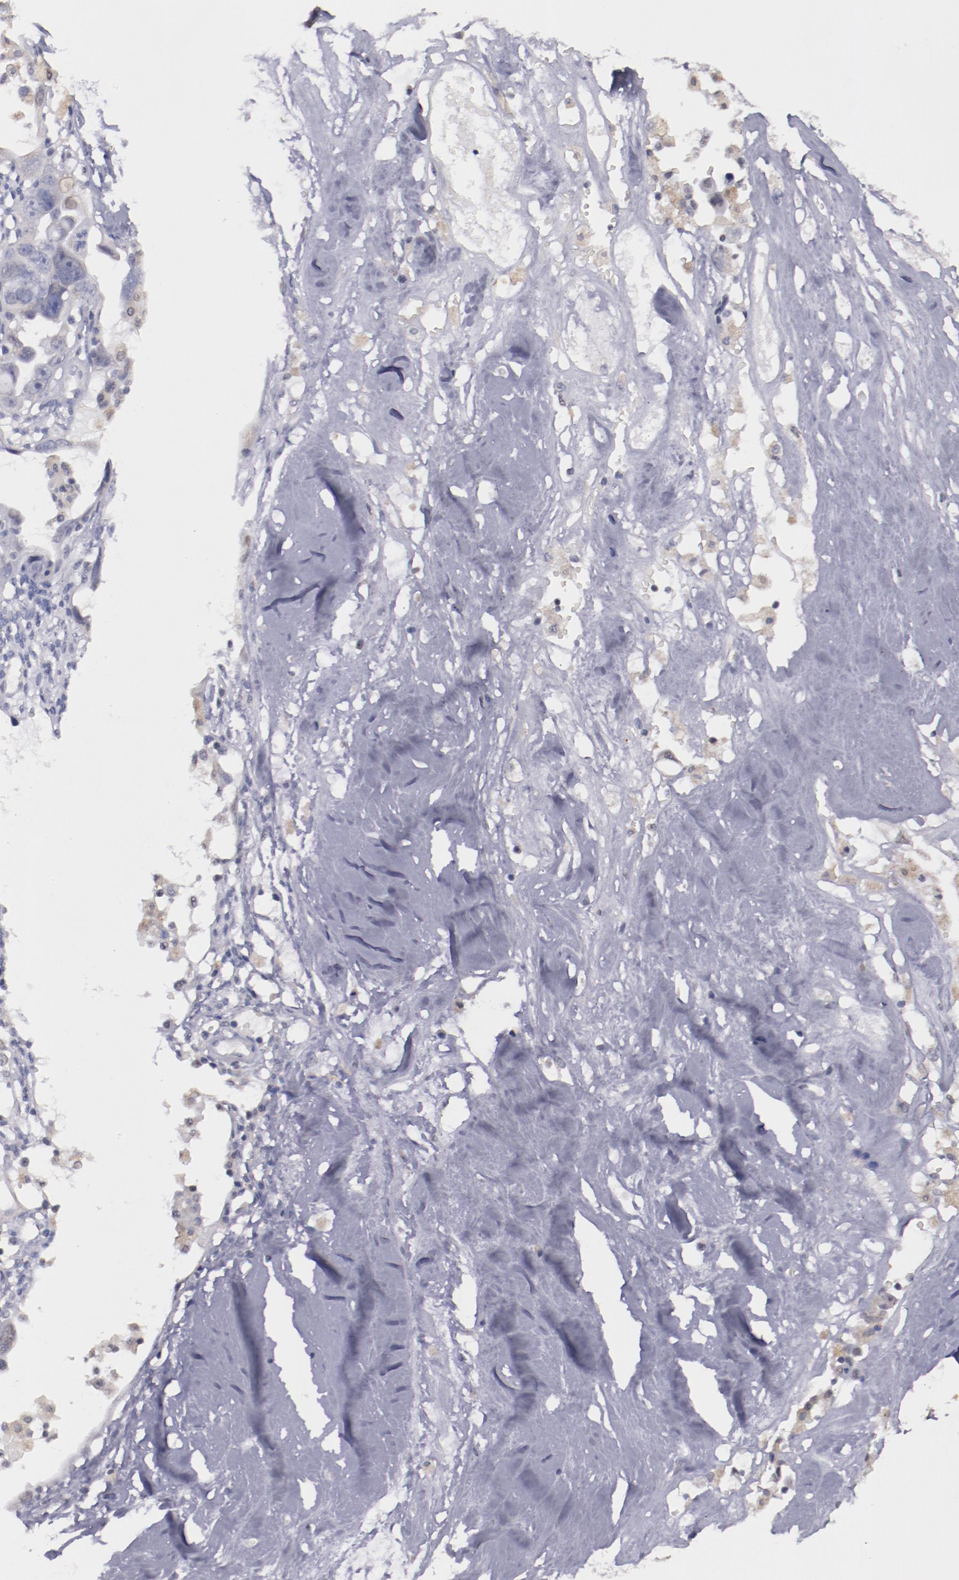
{"staining": {"intensity": "weak", "quantity": "<25%", "location": "cytoplasmic/membranous,nuclear"}, "tissue": "ovarian cancer", "cell_type": "Tumor cells", "image_type": "cancer", "snomed": [{"axis": "morphology", "description": "Cystadenocarcinoma, serous, NOS"}, {"axis": "topography", "description": "Ovary"}], "caption": "A photomicrograph of human ovarian cancer (serous cystadenocarcinoma) is negative for staining in tumor cells.", "gene": "NRXN3", "patient": {"sex": "female", "age": 66}}